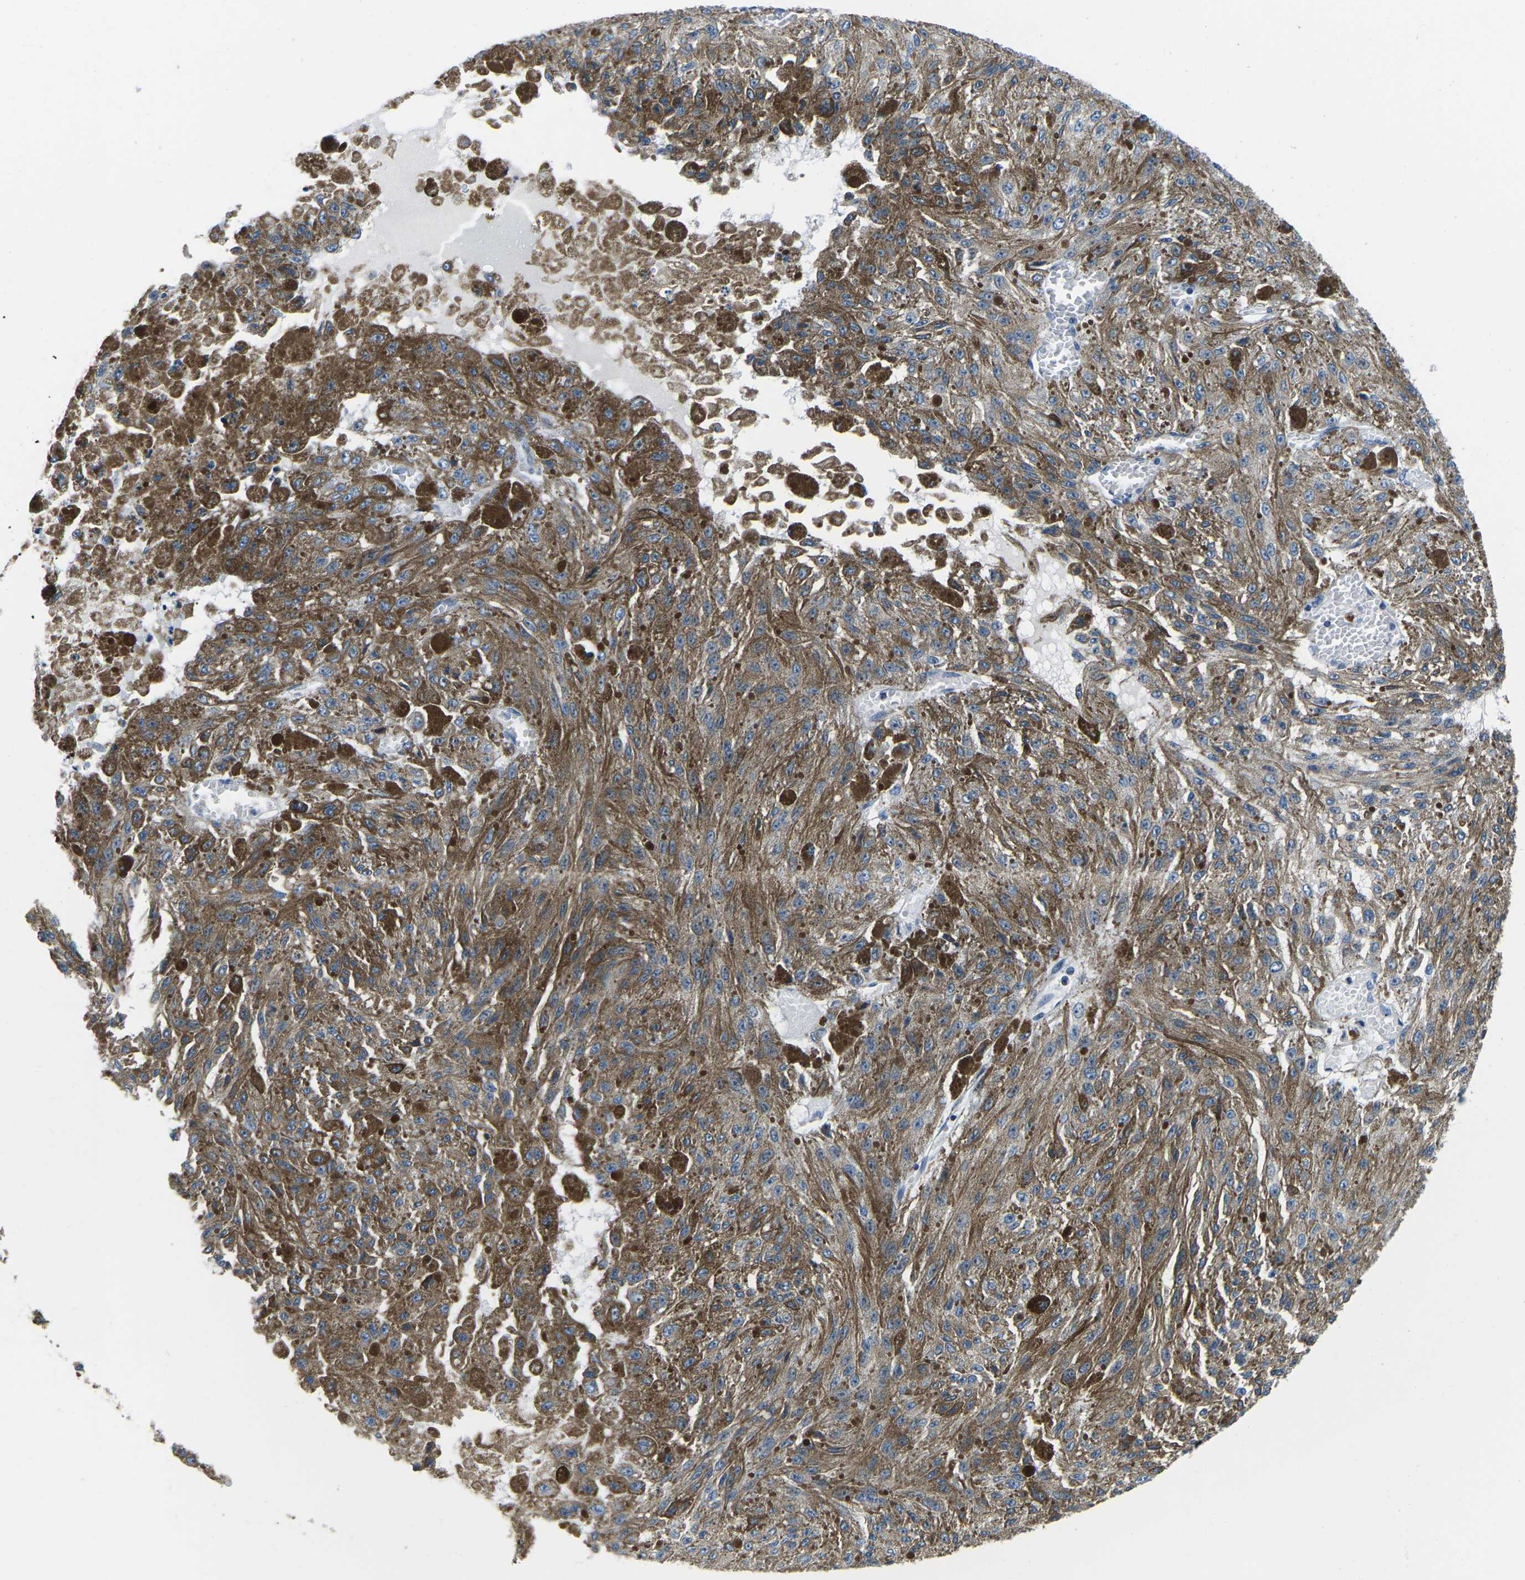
{"staining": {"intensity": "moderate", "quantity": ">75%", "location": "cytoplasmic/membranous"}, "tissue": "melanoma", "cell_type": "Tumor cells", "image_type": "cancer", "snomed": [{"axis": "morphology", "description": "Malignant melanoma, NOS"}, {"axis": "topography", "description": "Other"}], "caption": "A micrograph of malignant melanoma stained for a protein reveals moderate cytoplasmic/membranous brown staining in tumor cells. The protein is shown in brown color, while the nuclei are stained blue.", "gene": "CDC73", "patient": {"sex": "male", "age": 79}}